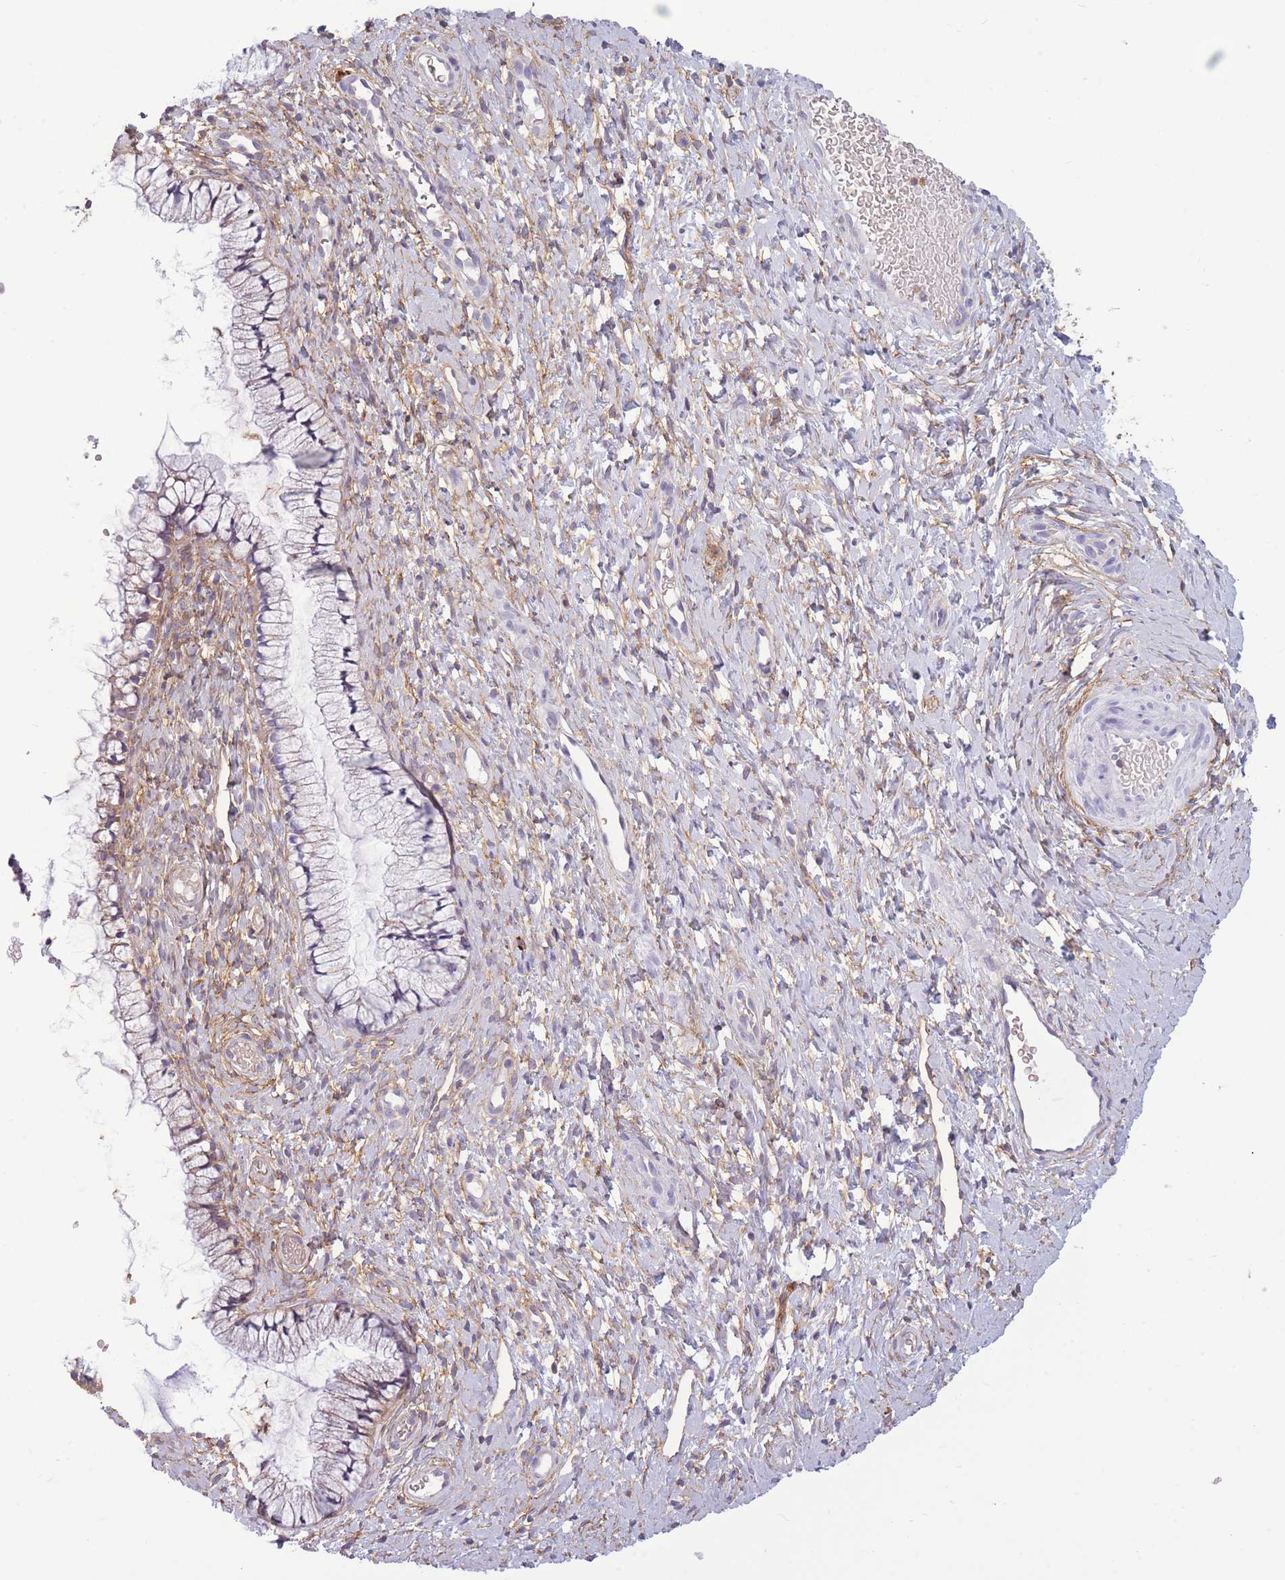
{"staining": {"intensity": "weak", "quantity": "<25%", "location": "cytoplasmic/membranous"}, "tissue": "cervix", "cell_type": "Glandular cells", "image_type": "normal", "snomed": [{"axis": "morphology", "description": "Normal tissue, NOS"}, {"axis": "topography", "description": "Cervix"}], "caption": "Immunohistochemistry (IHC) of normal cervix shows no positivity in glandular cells.", "gene": "ADD1", "patient": {"sex": "female", "age": 36}}